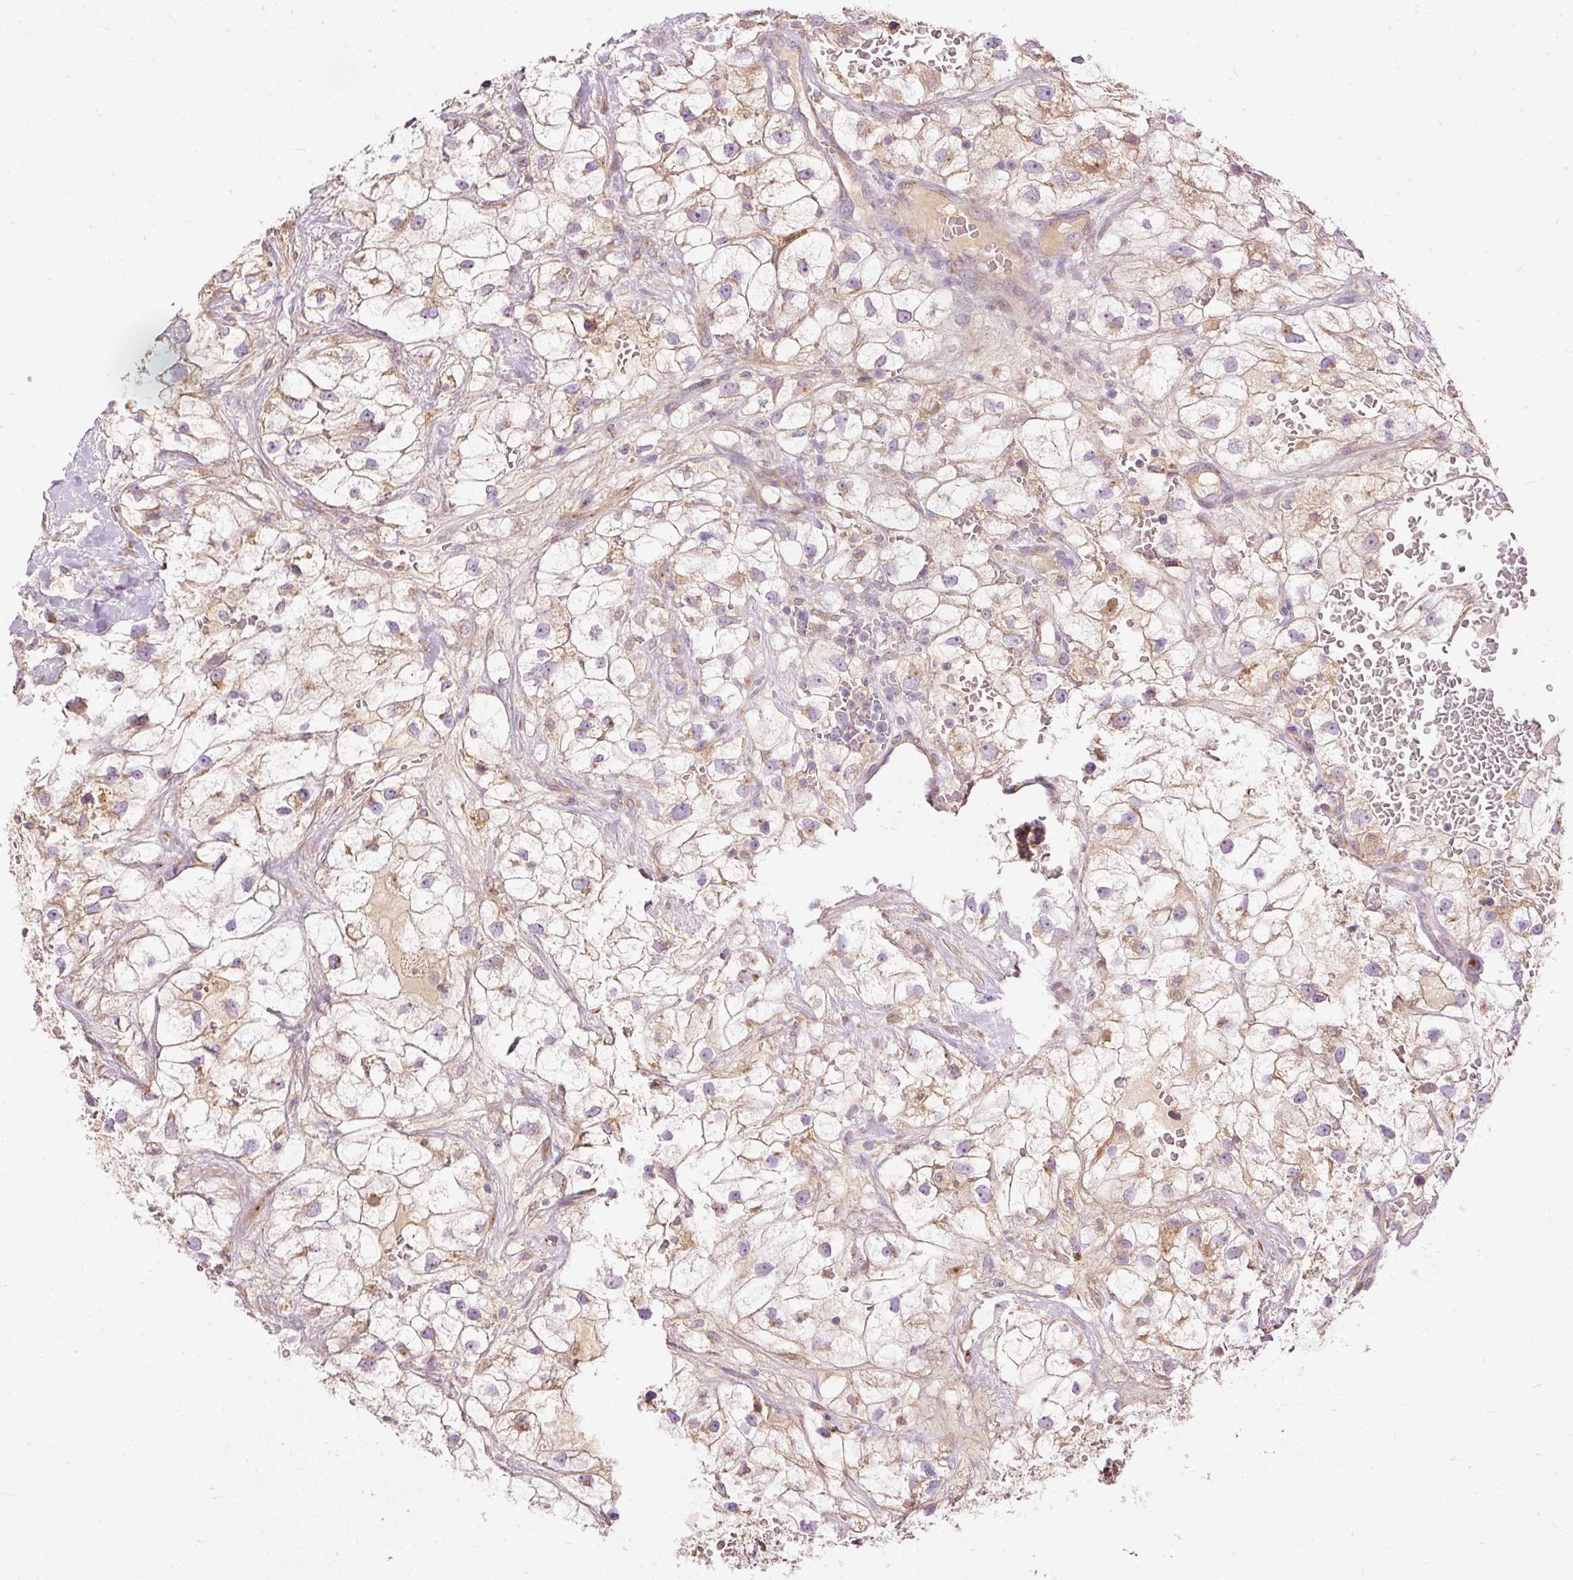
{"staining": {"intensity": "weak", "quantity": "<25%", "location": "cytoplasmic/membranous"}, "tissue": "renal cancer", "cell_type": "Tumor cells", "image_type": "cancer", "snomed": [{"axis": "morphology", "description": "Adenocarcinoma, NOS"}, {"axis": "topography", "description": "Kidney"}], "caption": "Immunohistochemistry histopathology image of neoplastic tissue: human adenocarcinoma (renal) stained with DAB displays no significant protein expression in tumor cells.", "gene": "PAQR9", "patient": {"sex": "male", "age": 59}}